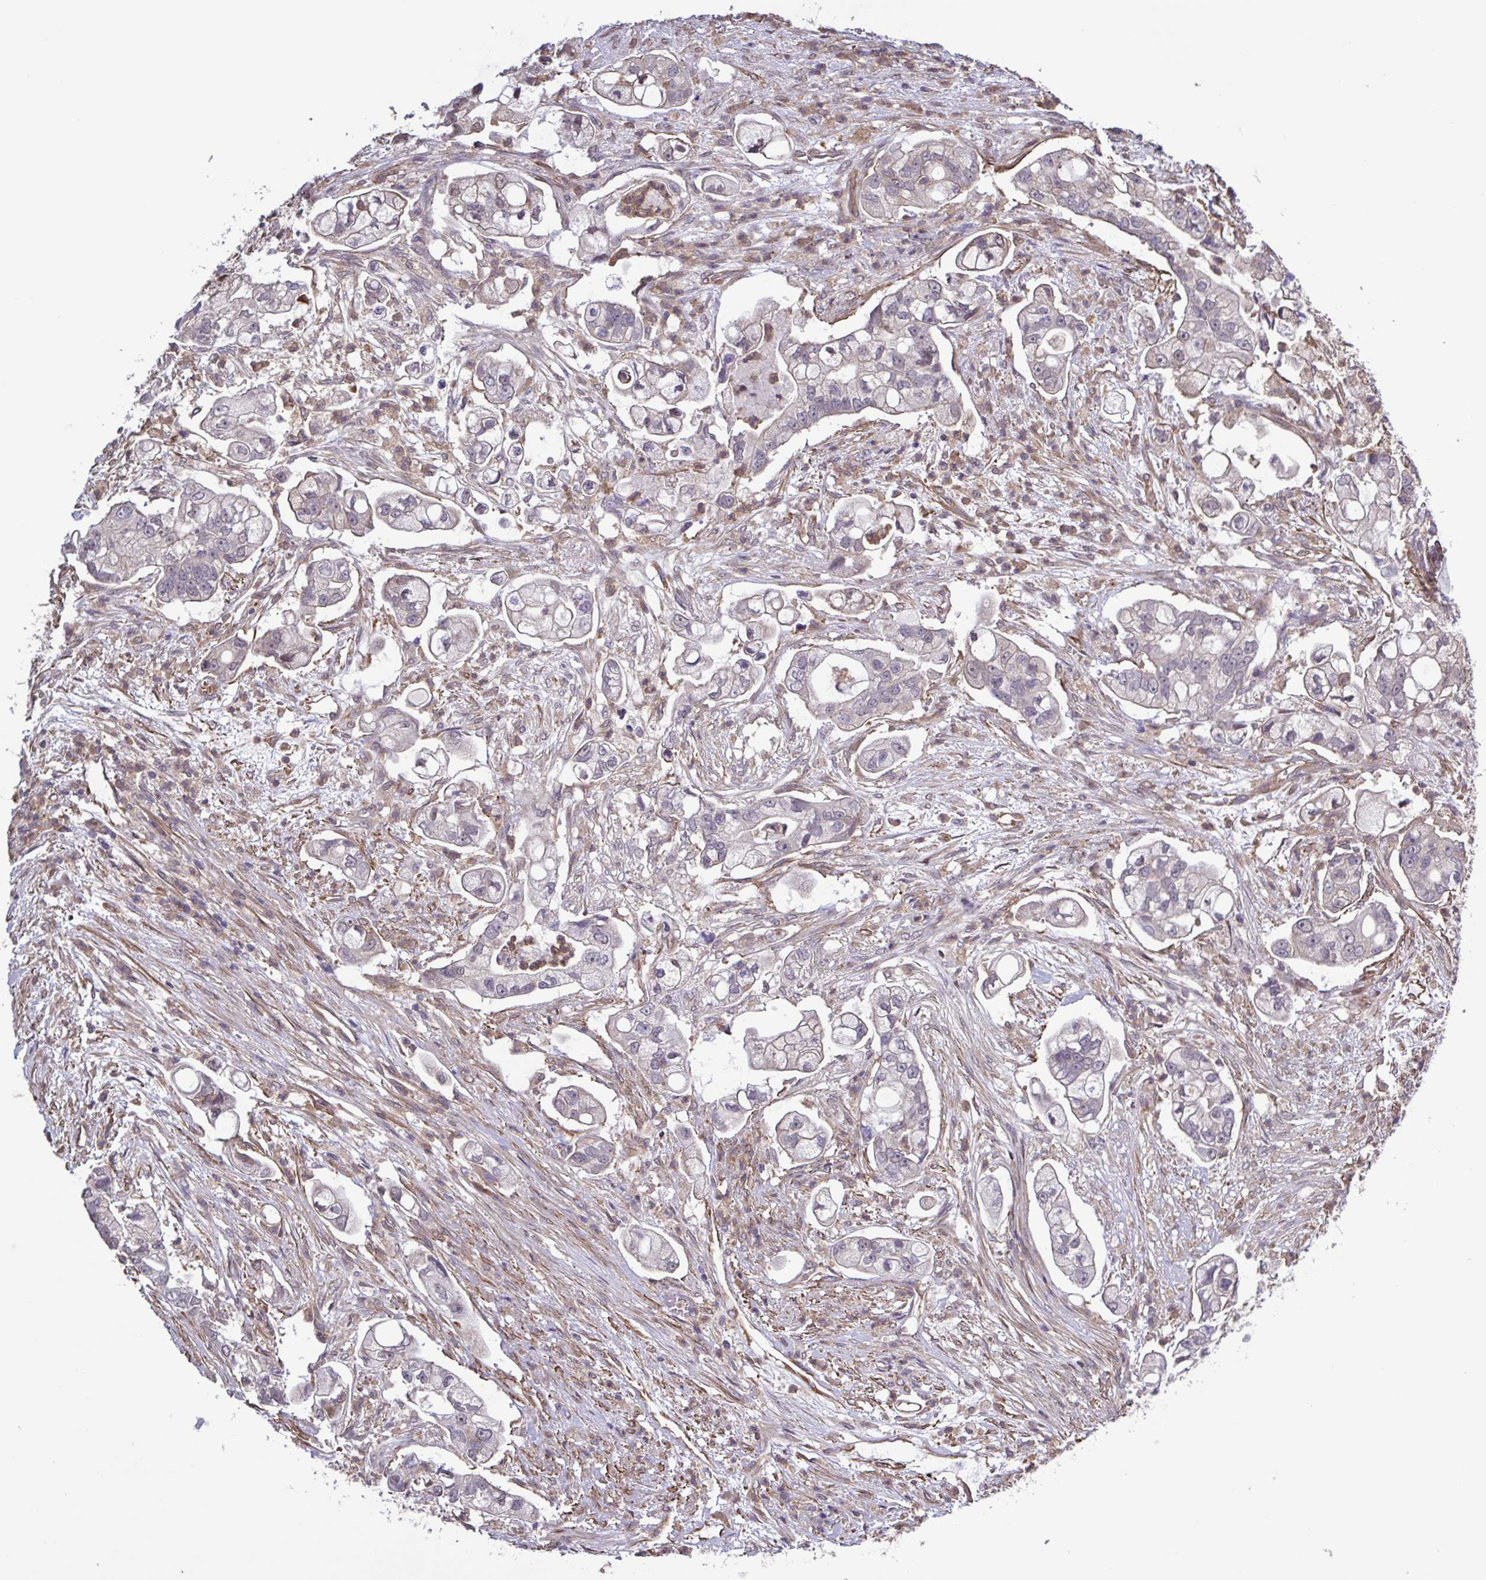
{"staining": {"intensity": "negative", "quantity": "none", "location": "none"}, "tissue": "pancreatic cancer", "cell_type": "Tumor cells", "image_type": "cancer", "snomed": [{"axis": "morphology", "description": "Adenocarcinoma, NOS"}, {"axis": "topography", "description": "Pancreas"}], "caption": "Immunohistochemical staining of human pancreatic cancer (adenocarcinoma) exhibits no significant expression in tumor cells.", "gene": "ZNF200", "patient": {"sex": "female", "age": 69}}